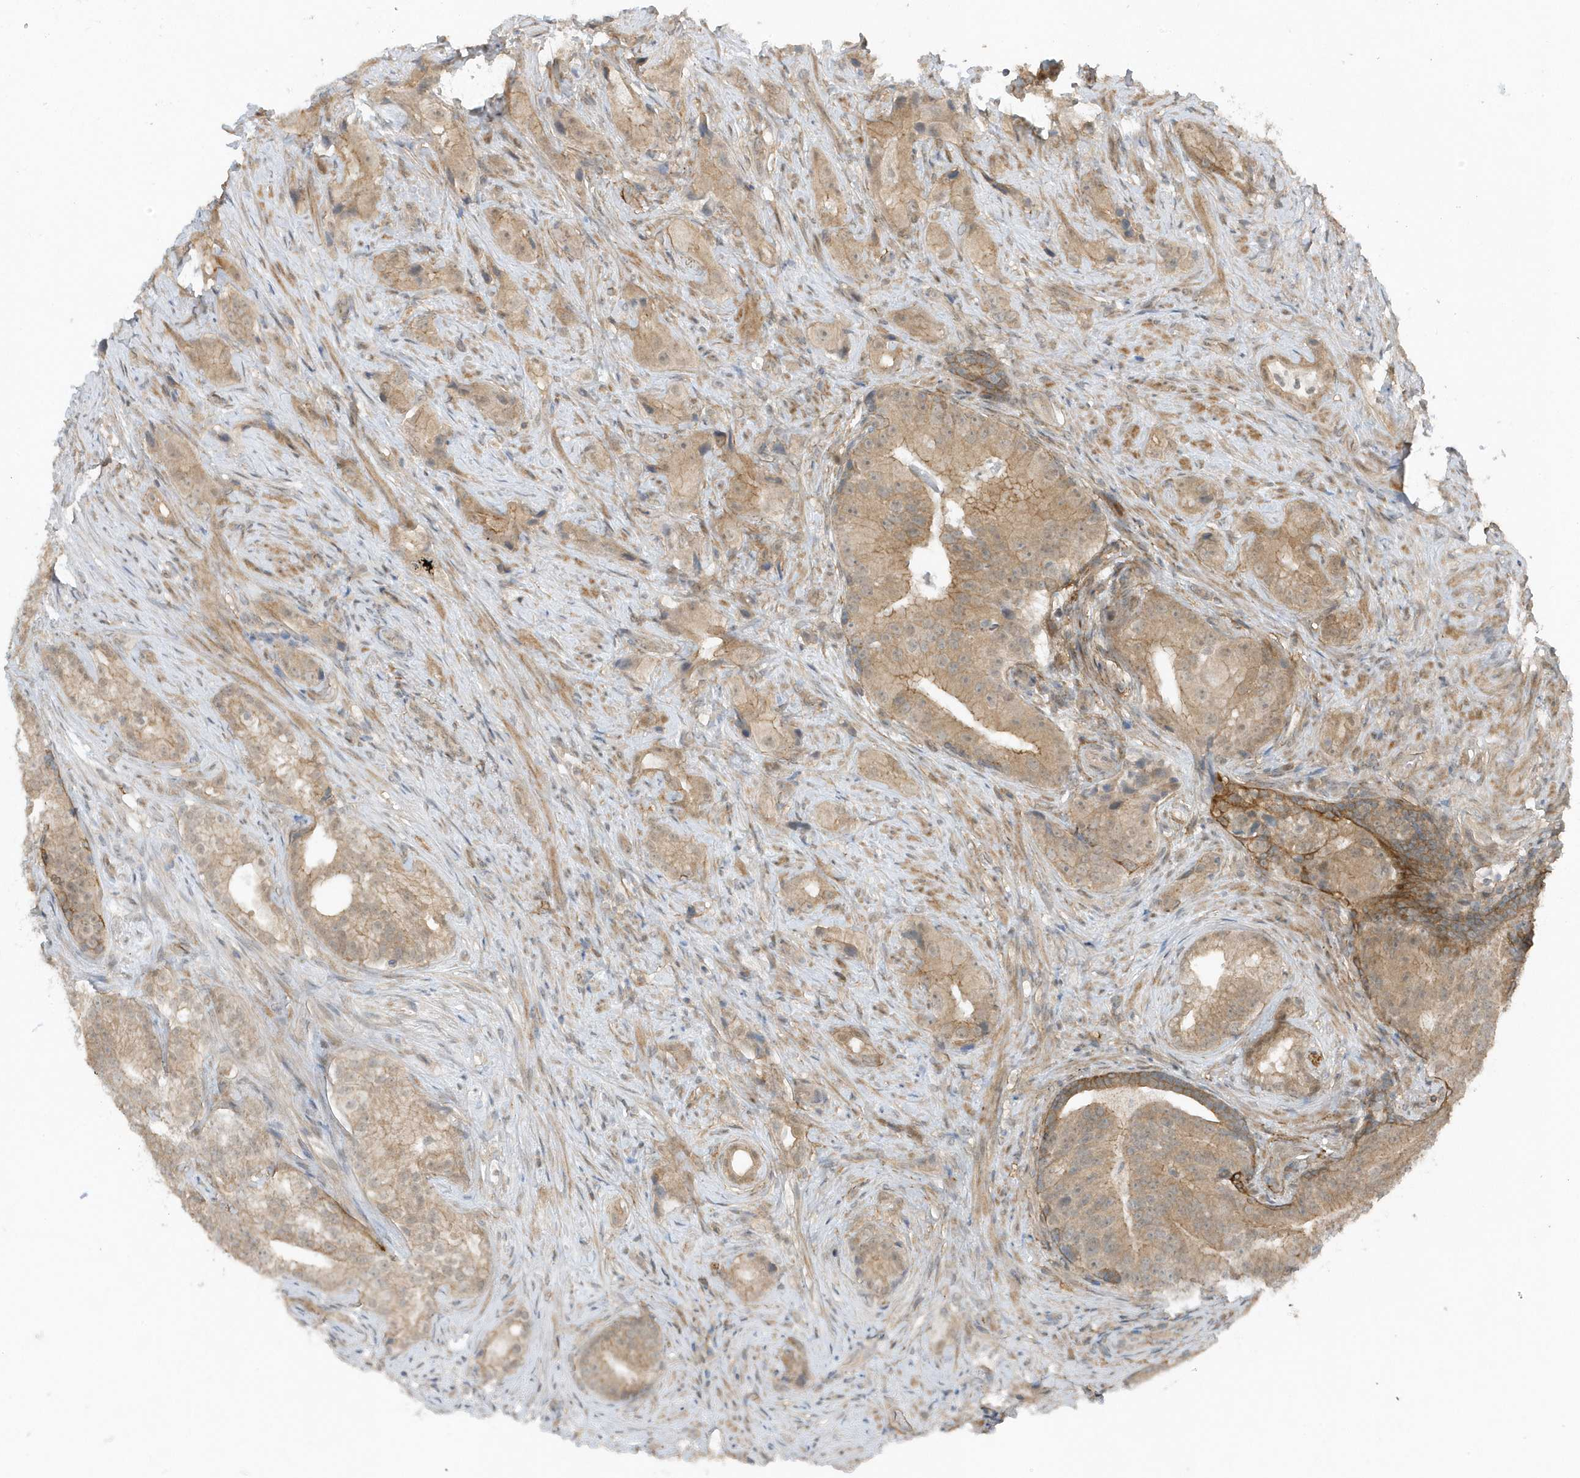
{"staining": {"intensity": "weak", "quantity": ">75%", "location": "cytoplasmic/membranous"}, "tissue": "prostate cancer", "cell_type": "Tumor cells", "image_type": "cancer", "snomed": [{"axis": "morphology", "description": "Adenocarcinoma, Low grade"}, {"axis": "topography", "description": "Prostate"}], "caption": "Immunohistochemistry (IHC) photomicrograph of neoplastic tissue: human prostate cancer (adenocarcinoma (low-grade)) stained using IHC demonstrates low levels of weak protein expression localized specifically in the cytoplasmic/membranous of tumor cells, appearing as a cytoplasmic/membranous brown color.", "gene": "PARD3B", "patient": {"sex": "male", "age": 71}}